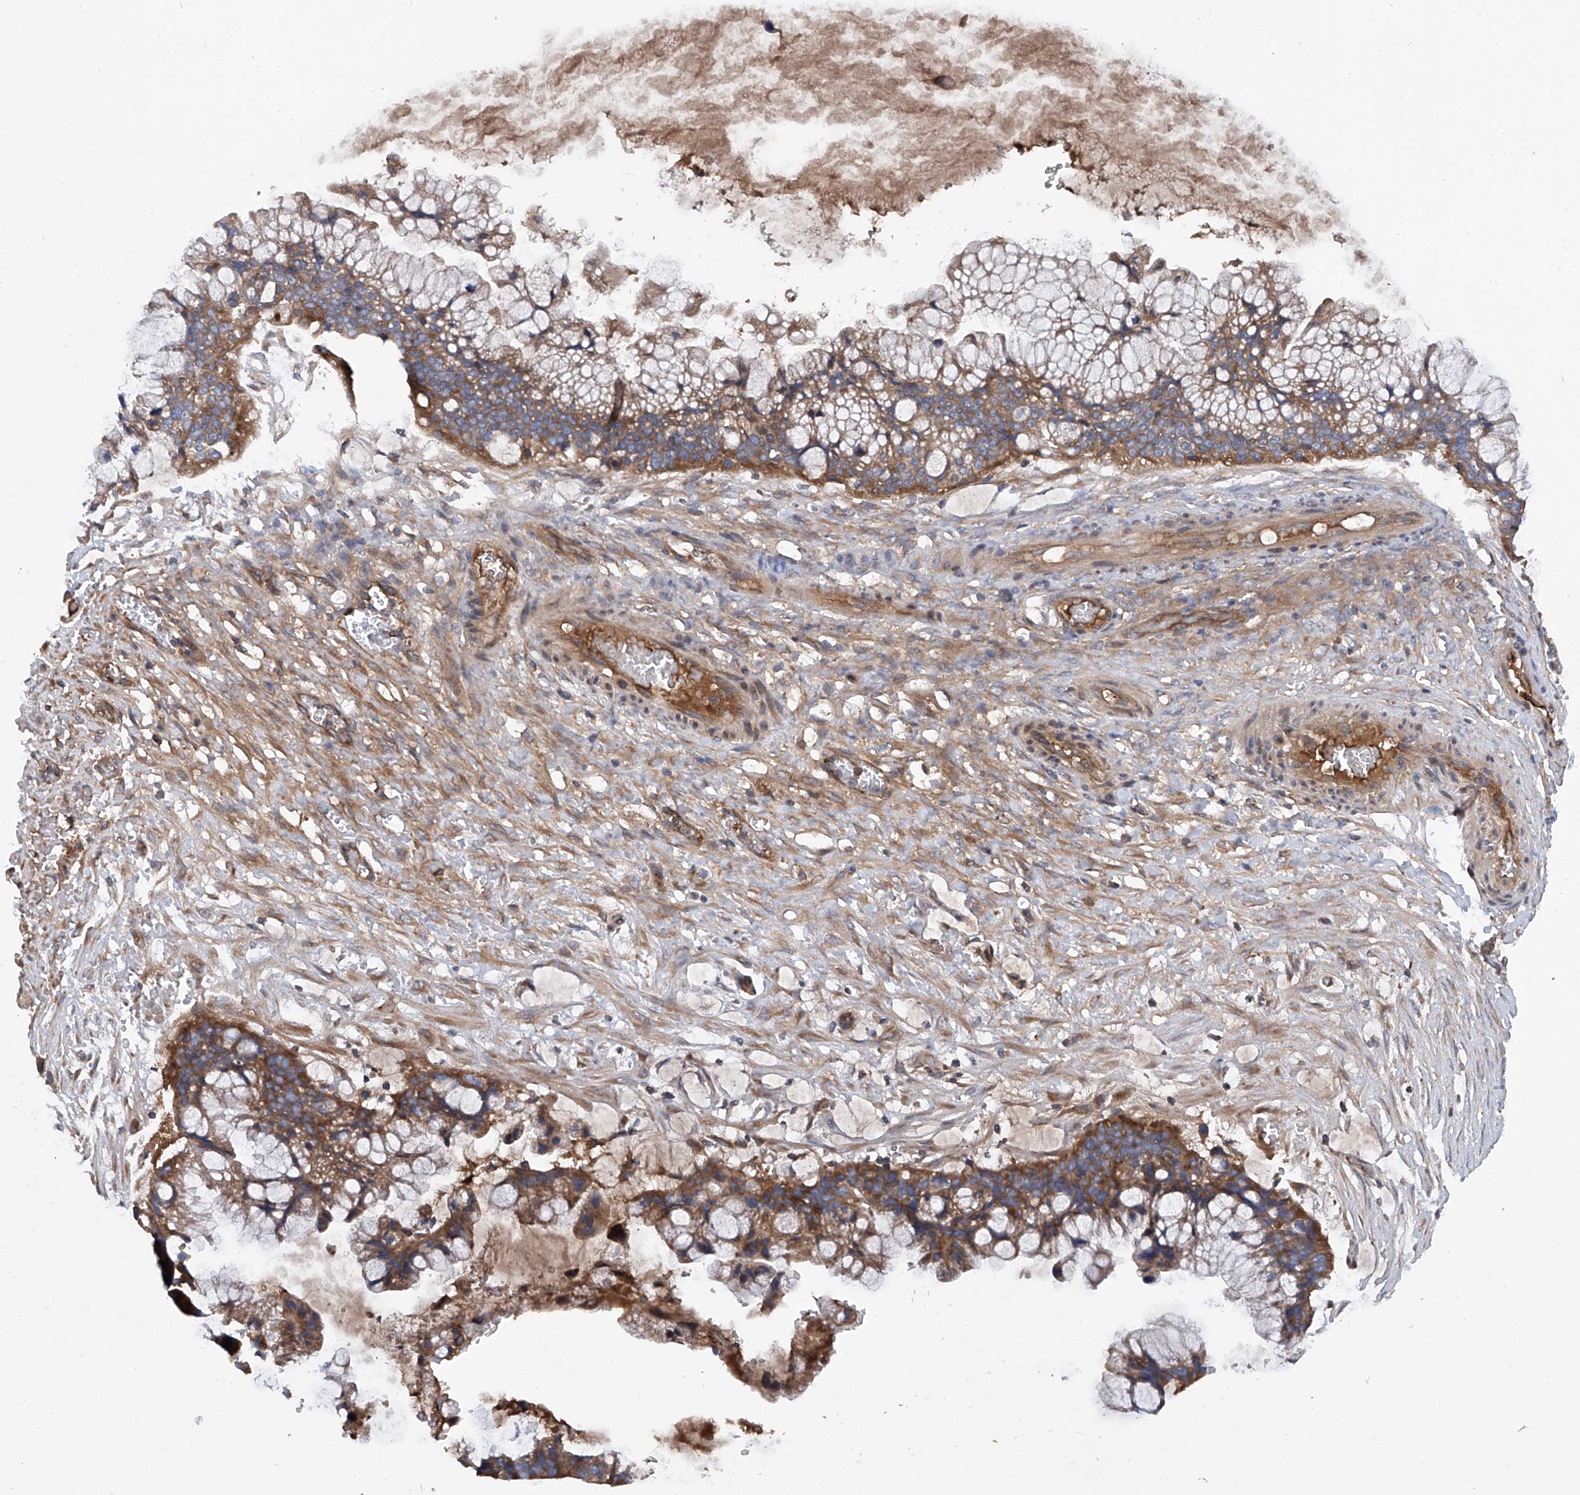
{"staining": {"intensity": "strong", "quantity": ">75%", "location": "cytoplasmic/membranous"}, "tissue": "ovarian cancer", "cell_type": "Tumor cells", "image_type": "cancer", "snomed": [{"axis": "morphology", "description": "Cystadenocarcinoma, mucinous, NOS"}, {"axis": "topography", "description": "Ovary"}], "caption": "Approximately >75% of tumor cells in human mucinous cystadenocarcinoma (ovarian) reveal strong cytoplasmic/membranous protein staining as visualized by brown immunohistochemical staining.", "gene": "ASCC3", "patient": {"sex": "female", "age": 37}}